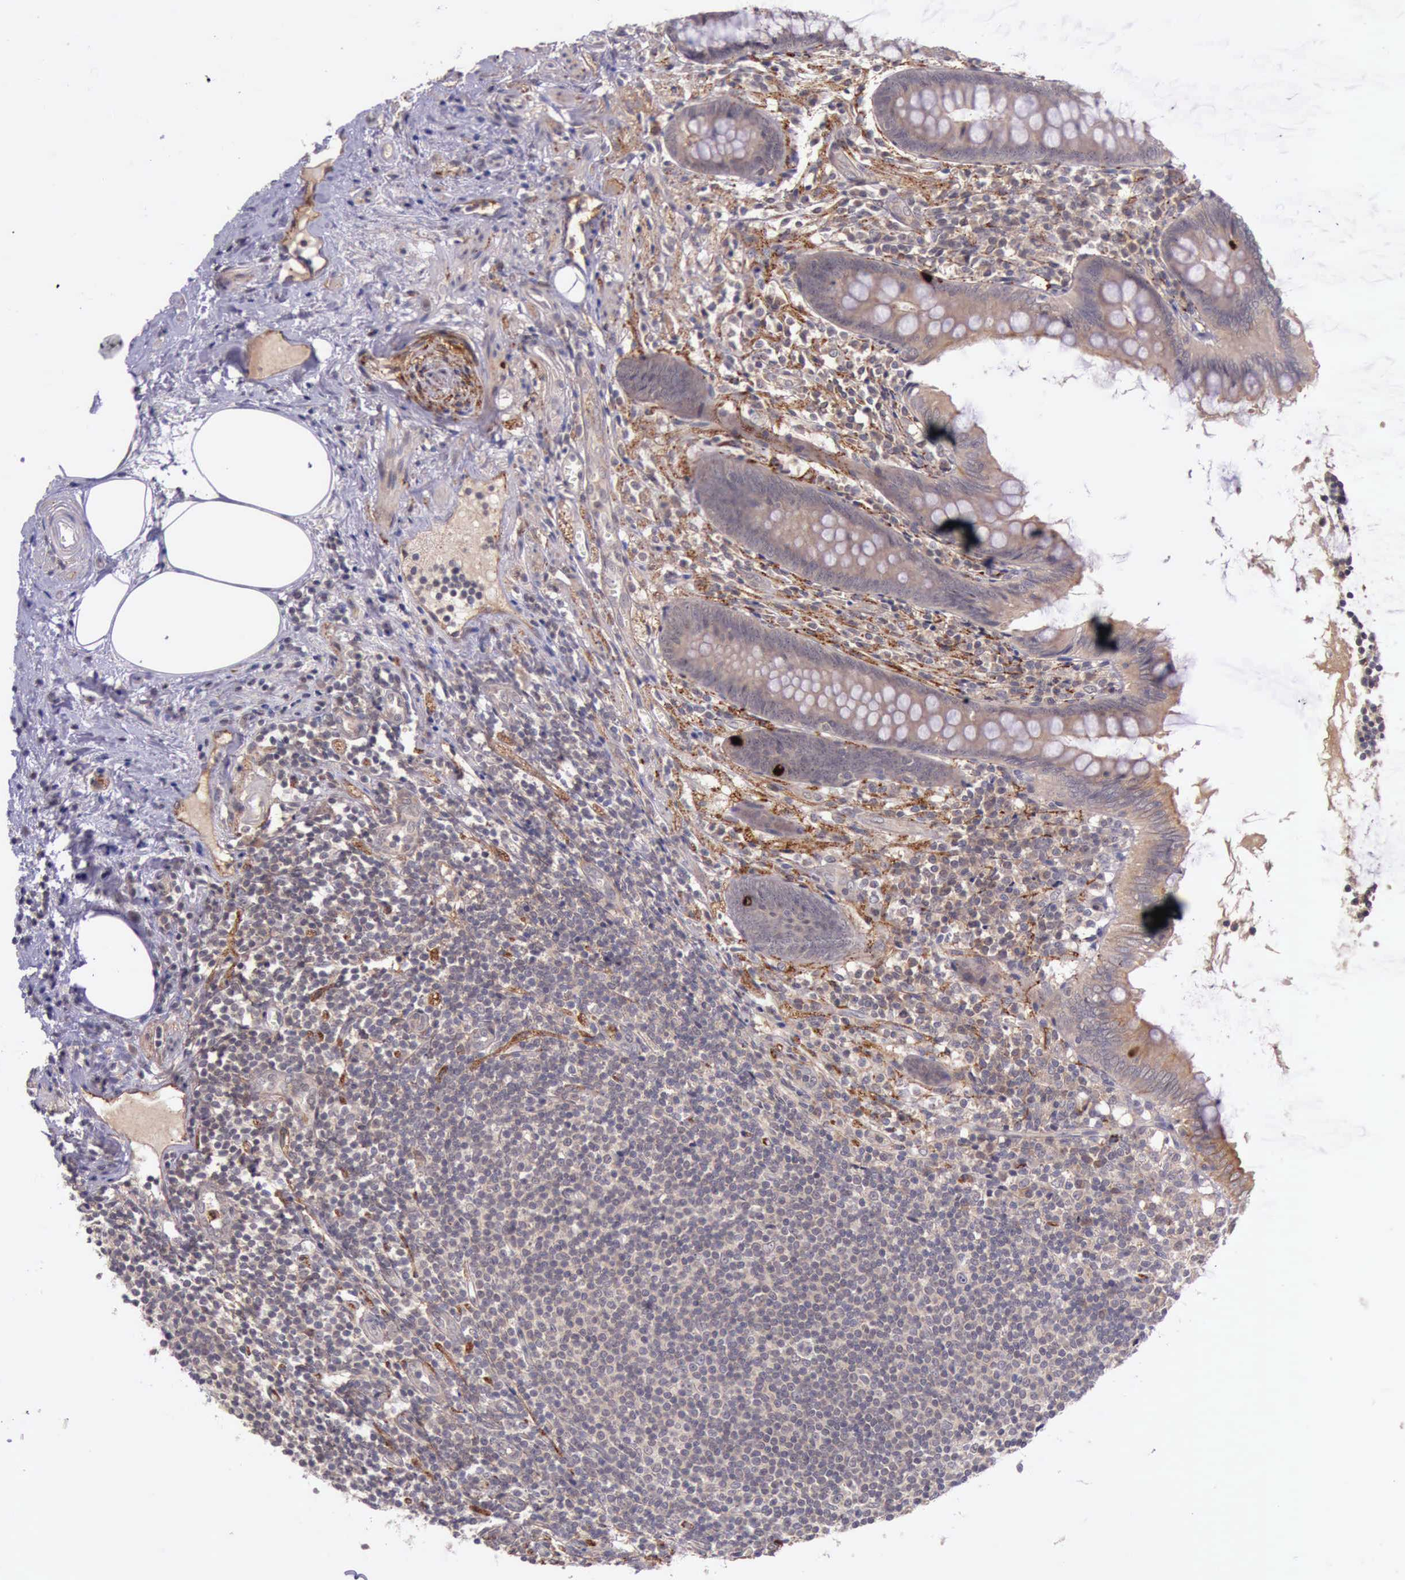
{"staining": {"intensity": "weak", "quantity": ">75%", "location": "cytoplasmic/membranous"}, "tissue": "appendix", "cell_type": "Glandular cells", "image_type": "normal", "snomed": [{"axis": "morphology", "description": "Normal tissue, NOS"}, {"axis": "topography", "description": "Appendix"}], "caption": "Weak cytoplasmic/membranous expression for a protein is appreciated in about >75% of glandular cells of unremarkable appendix using IHC.", "gene": "PRICKLE3", "patient": {"sex": "female", "age": 36}}